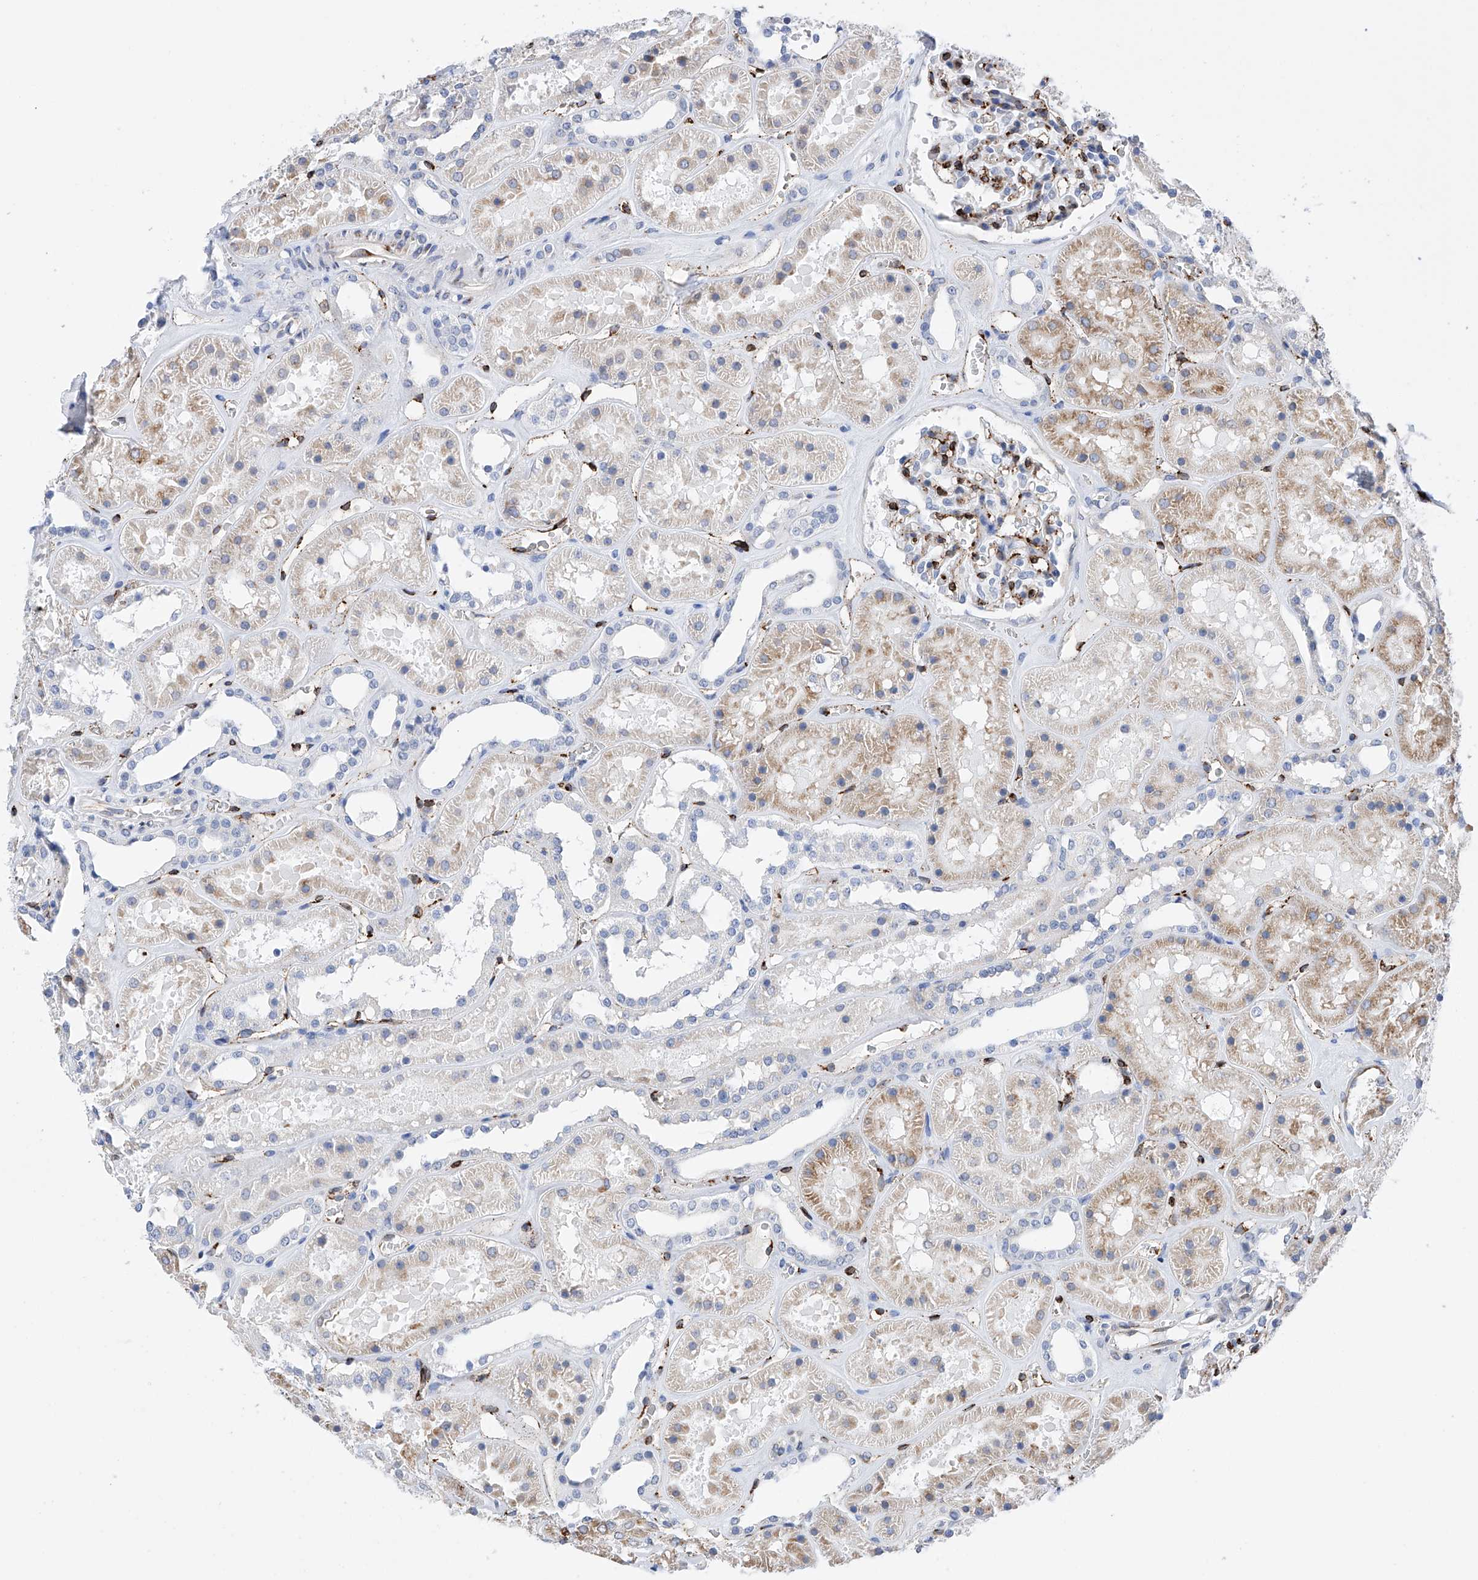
{"staining": {"intensity": "strong", "quantity": "25%-75%", "location": "cytoplasmic/membranous"}, "tissue": "kidney", "cell_type": "Cells in glomeruli", "image_type": "normal", "snomed": [{"axis": "morphology", "description": "Normal tissue, NOS"}, {"axis": "topography", "description": "Kidney"}], "caption": "Immunohistochemical staining of normal human kidney shows strong cytoplasmic/membranous protein expression in approximately 25%-75% of cells in glomeruli. The staining was performed using DAB (3,3'-diaminobenzidine) to visualize the protein expression in brown, while the nuclei were stained in blue with hematoxylin (Magnification: 20x).", "gene": "PDIA5", "patient": {"sex": "female", "age": 41}}